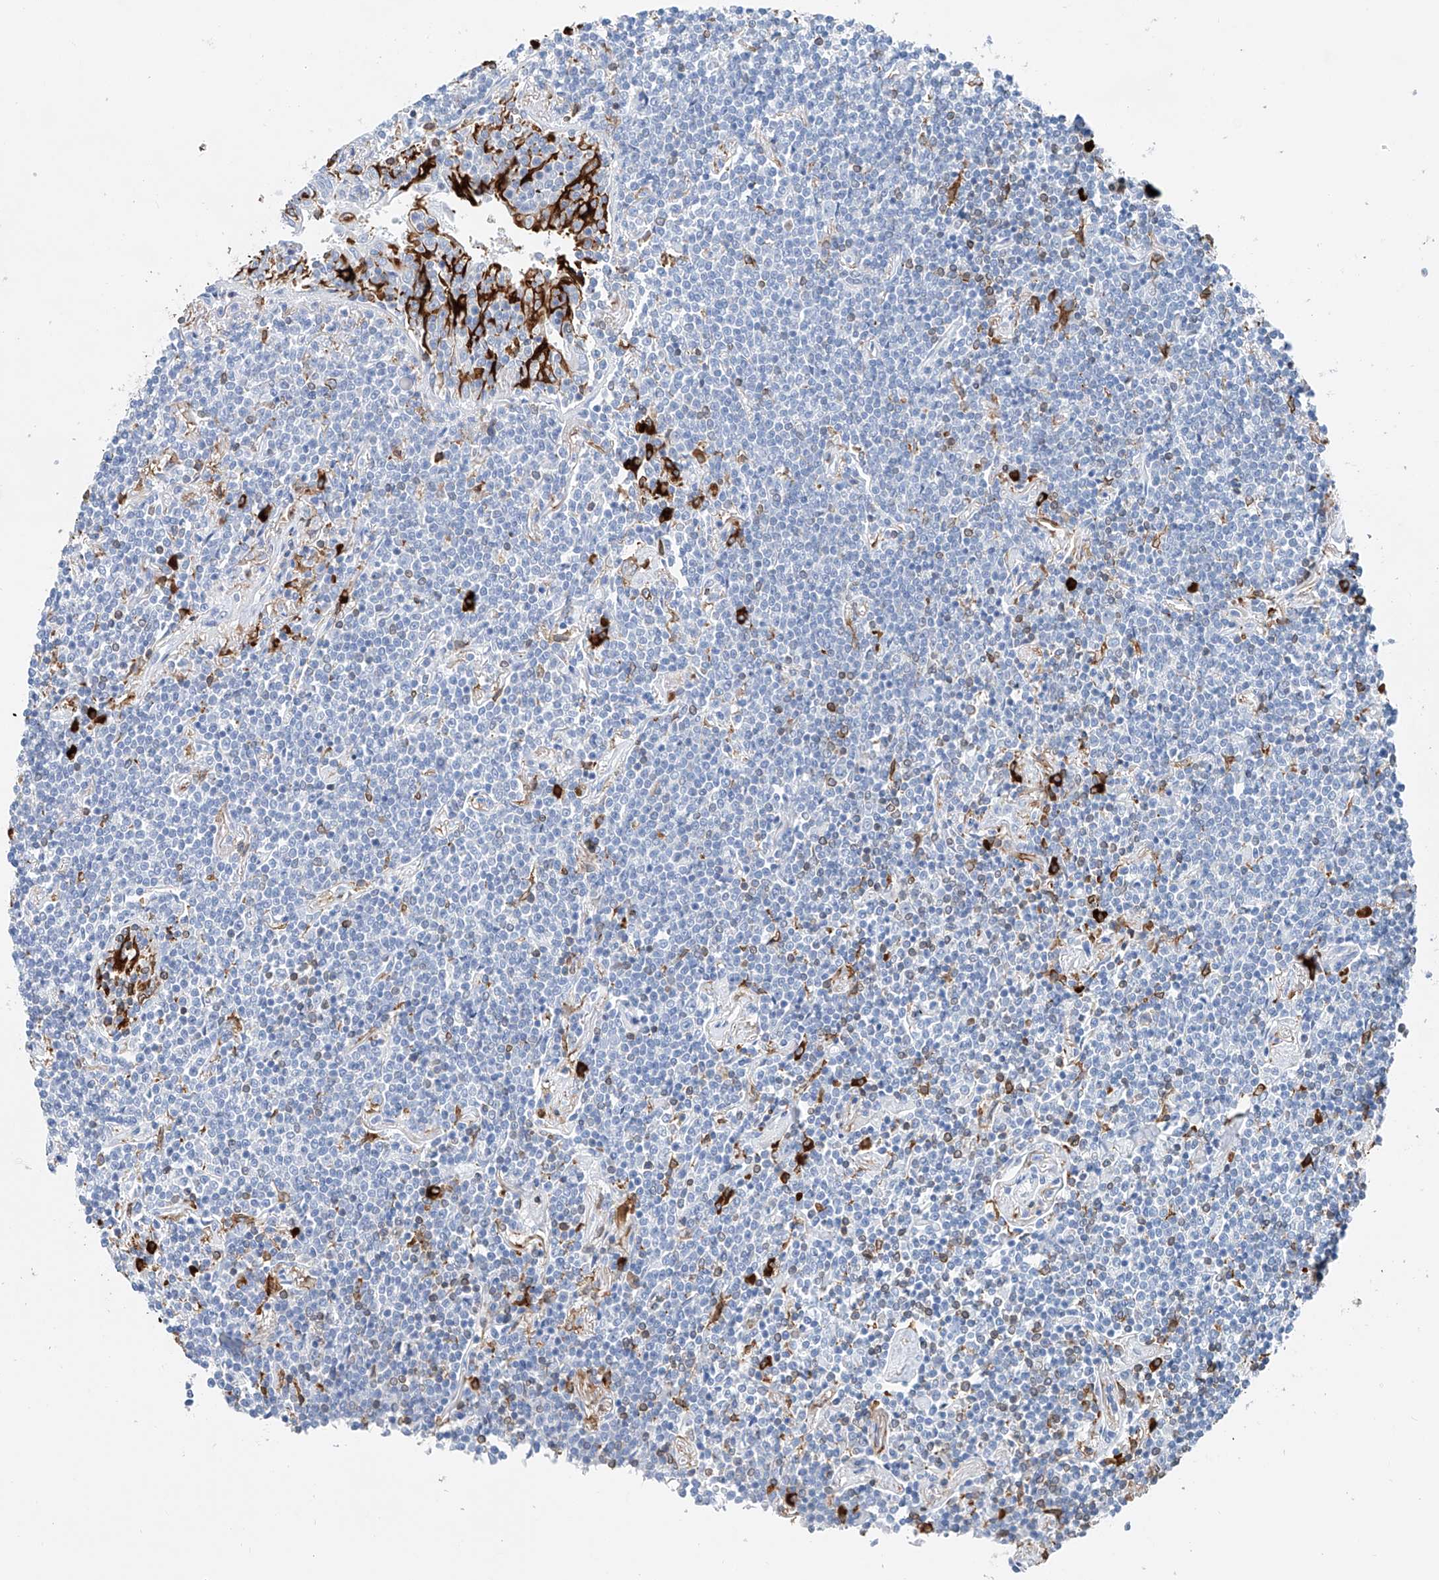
{"staining": {"intensity": "negative", "quantity": "none", "location": "none"}, "tissue": "lymphoma", "cell_type": "Tumor cells", "image_type": "cancer", "snomed": [{"axis": "morphology", "description": "Malignant lymphoma, non-Hodgkin's type, Low grade"}, {"axis": "topography", "description": "Lung"}], "caption": "The immunohistochemistry (IHC) photomicrograph has no significant expression in tumor cells of malignant lymphoma, non-Hodgkin's type (low-grade) tissue. (Brightfield microscopy of DAB (3,3'-diaminobenzidine) immunohistochemistry (IHC) at high magnification).", "gene": "TBXAS1", "patient": {"sex": "female", "age": 71}}